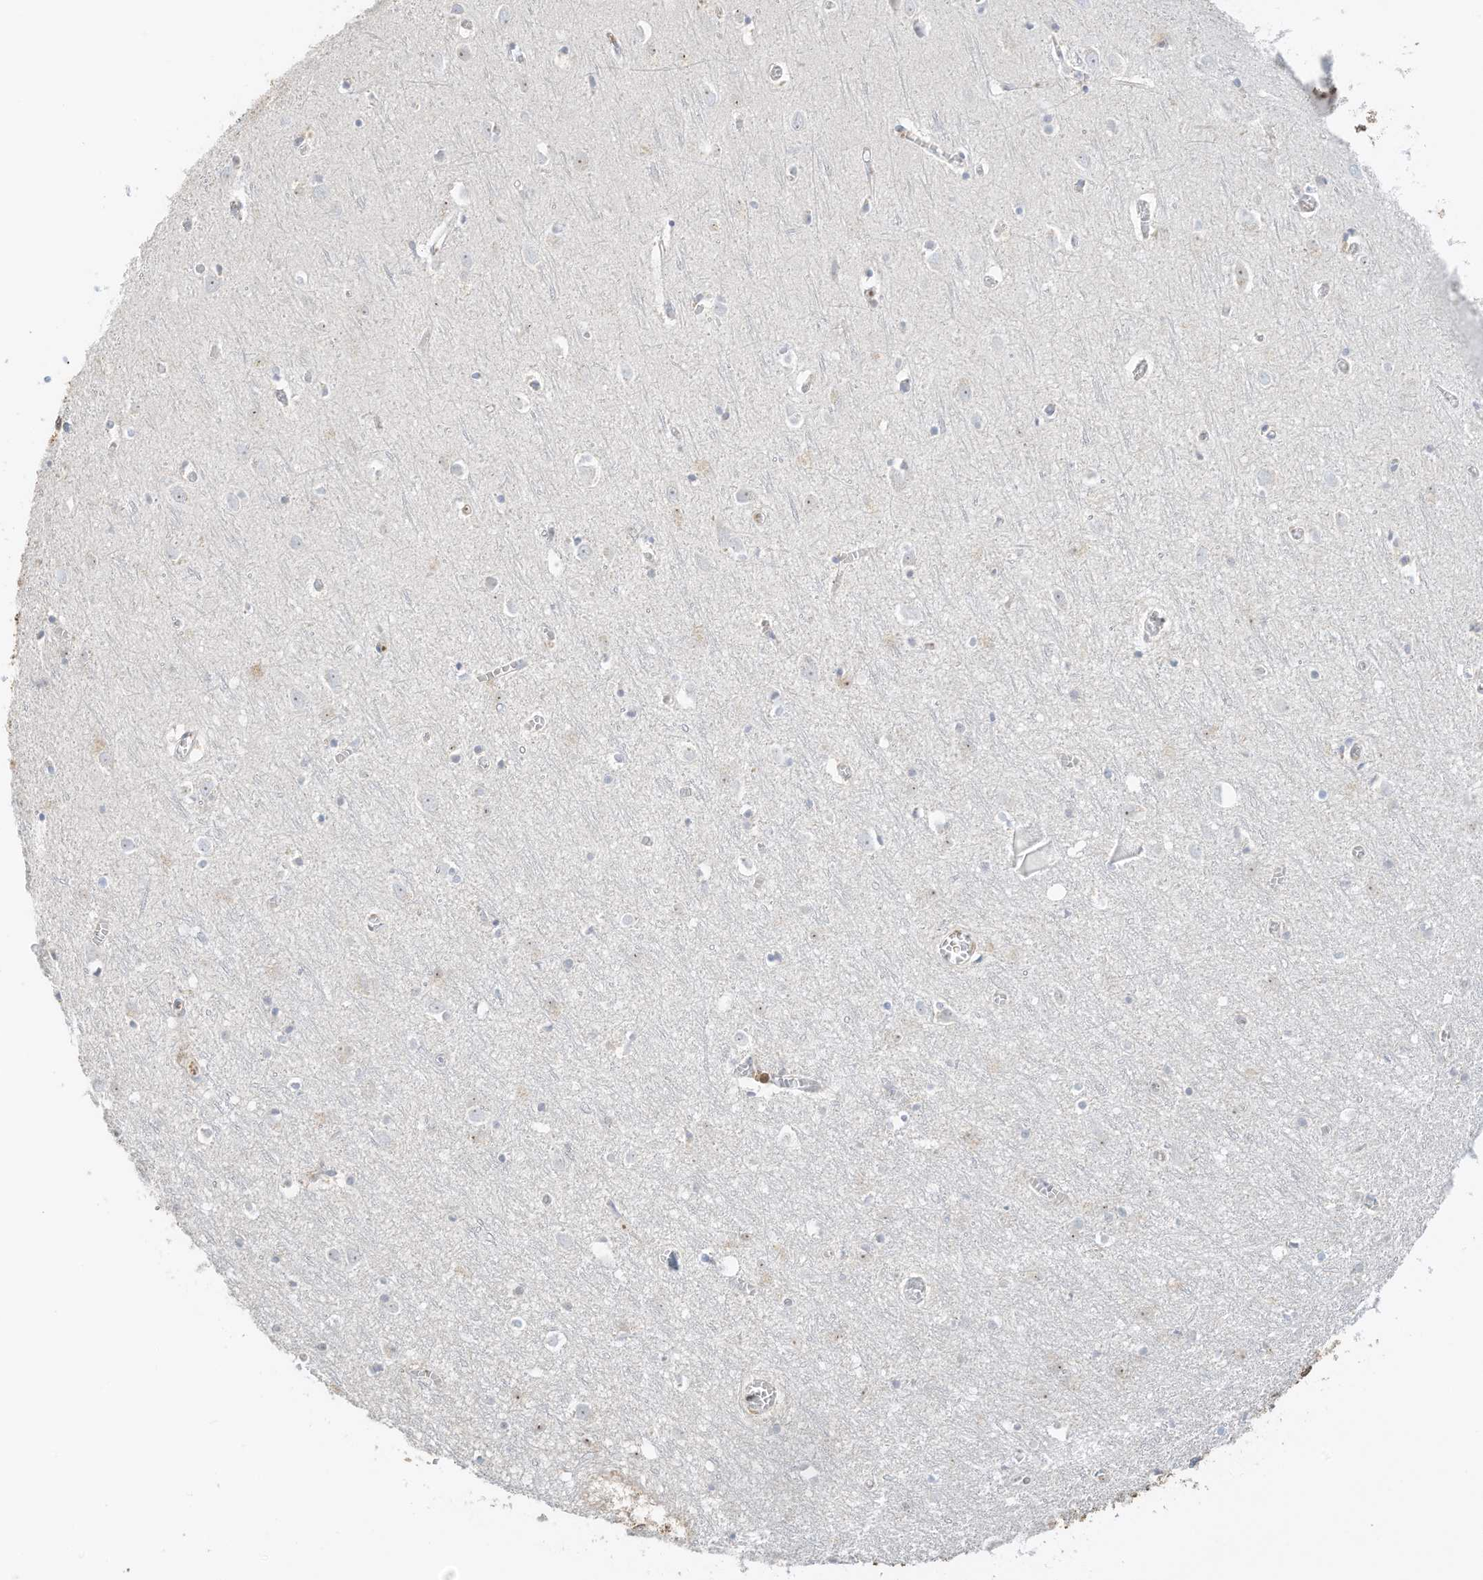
{"staining": {"intensity": "negative", "quantity": "none", "location": "none"}, "tissue": "cerebral cortex", "cell_type": "Endothelial cells", "image_type": "normal", "snomed": [{"axis": "morphology", "description": "Normal tissue, NOS"}, {"axis": "topography", "description": "Cerebral cortex"}], "caption": "This is a micrograph of immunohistochemistry (IHC) staining of benign cerebral cortex, which shows no positivity in endothelial cells.", "gene": "ZBTB41", "patient": {"sex": "female", "age": 64}}